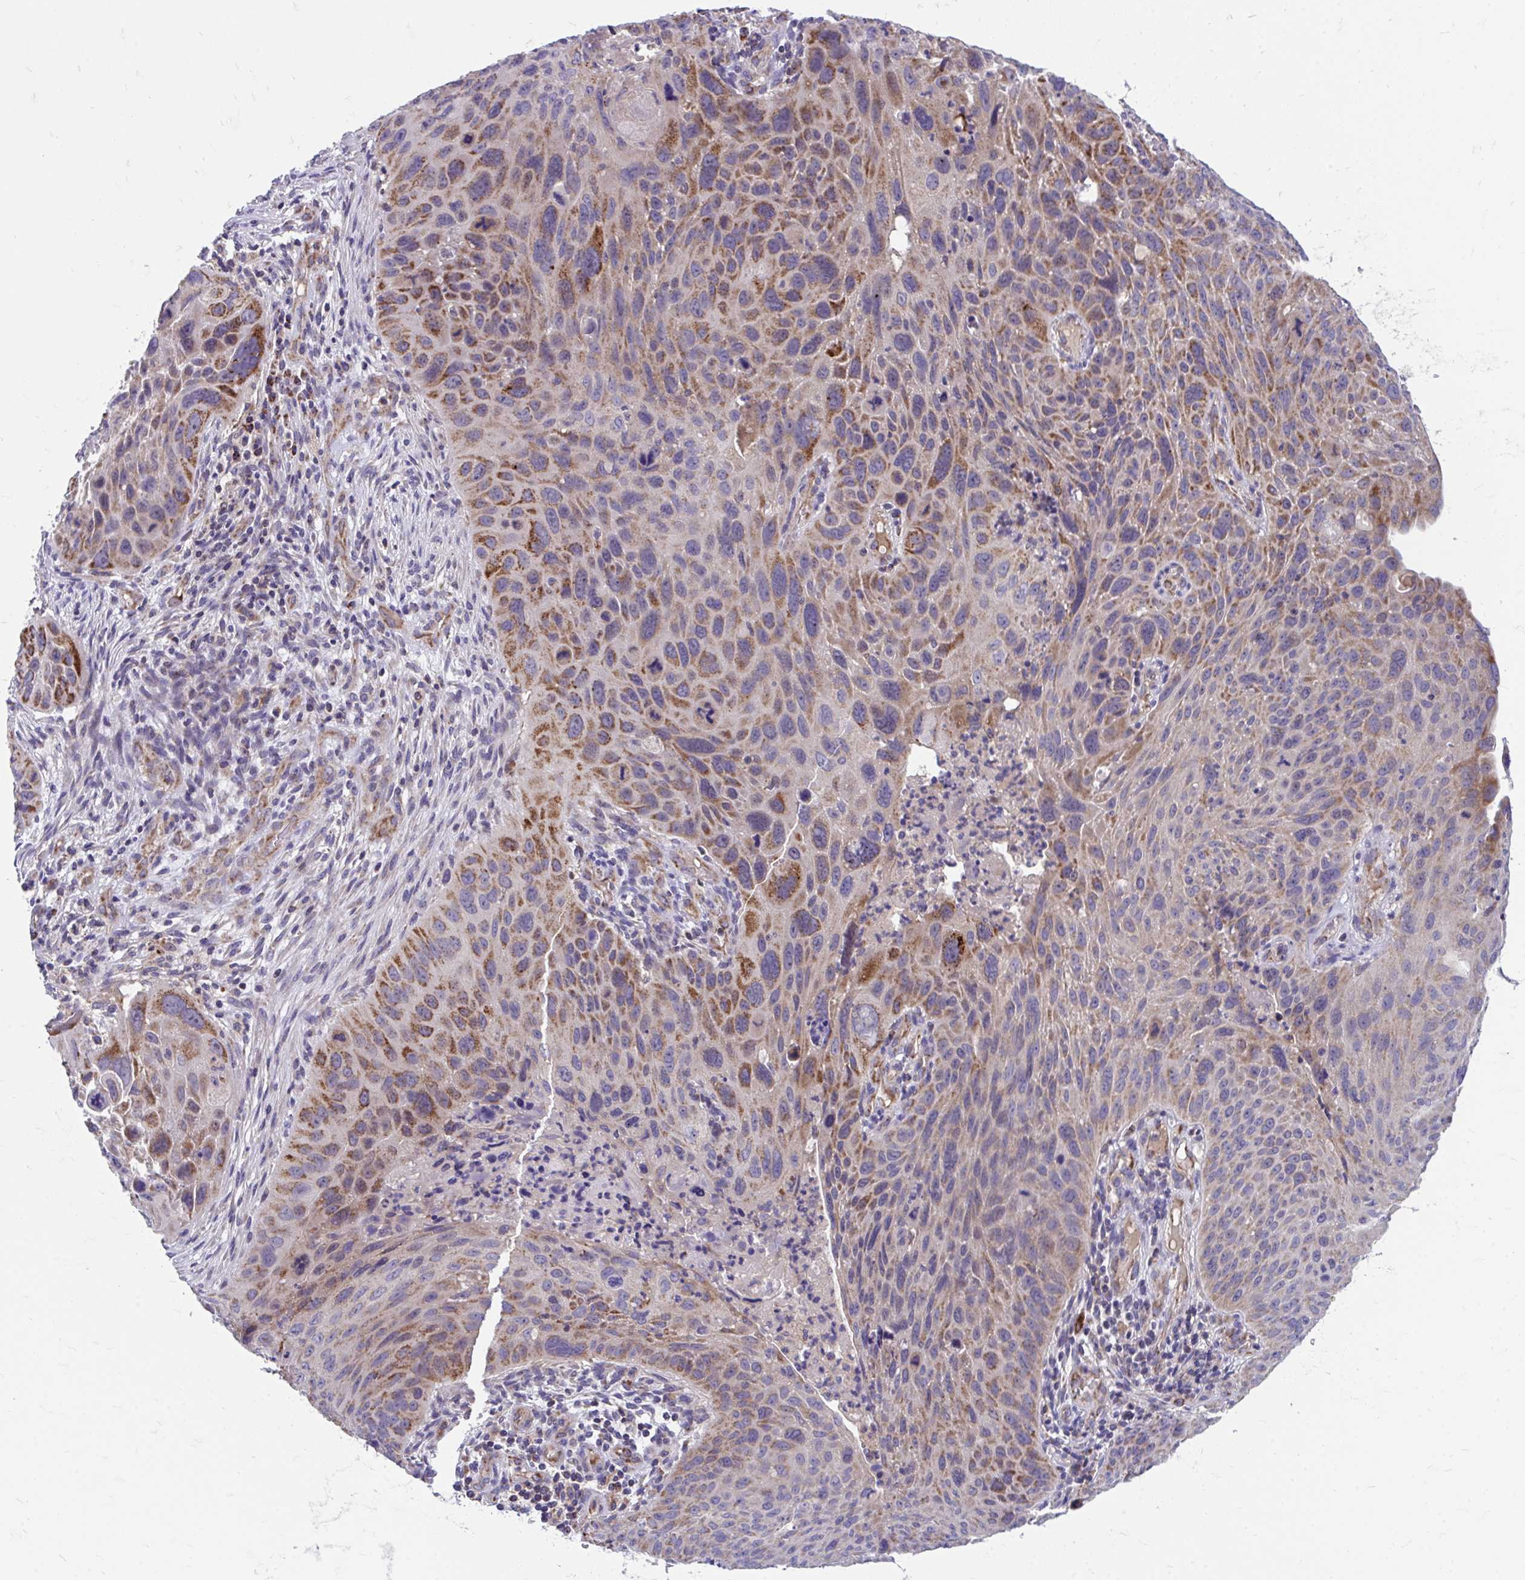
{"staining": {"intensity": "moderate", "quantity": "25%-75%", "location": "cytoplasmic/membranous"}, "tissue": "lung cancer", "cell_type": "Tumor cells", "image_type": "cancer", "snomed": [{"axis": "morphology", "description": "Squamous cell carcinoma, NOS"}, {"axis": "topography", "description": "Lung"}], "caption": "Squamous cell carcinoma (lung) was stained to show a protein in brown. There is medium levels of moderate cytoplasmic/membranous positivity in about 25%-75% of tumor cells. The staining was performed using DAB to visualize the protein expression in brown, while the nuclei were stained in blue with hematoxylin (Magnification: 20x).", "gene": "FHIP1B", "patient": {"sex": "male", "age": 63}}